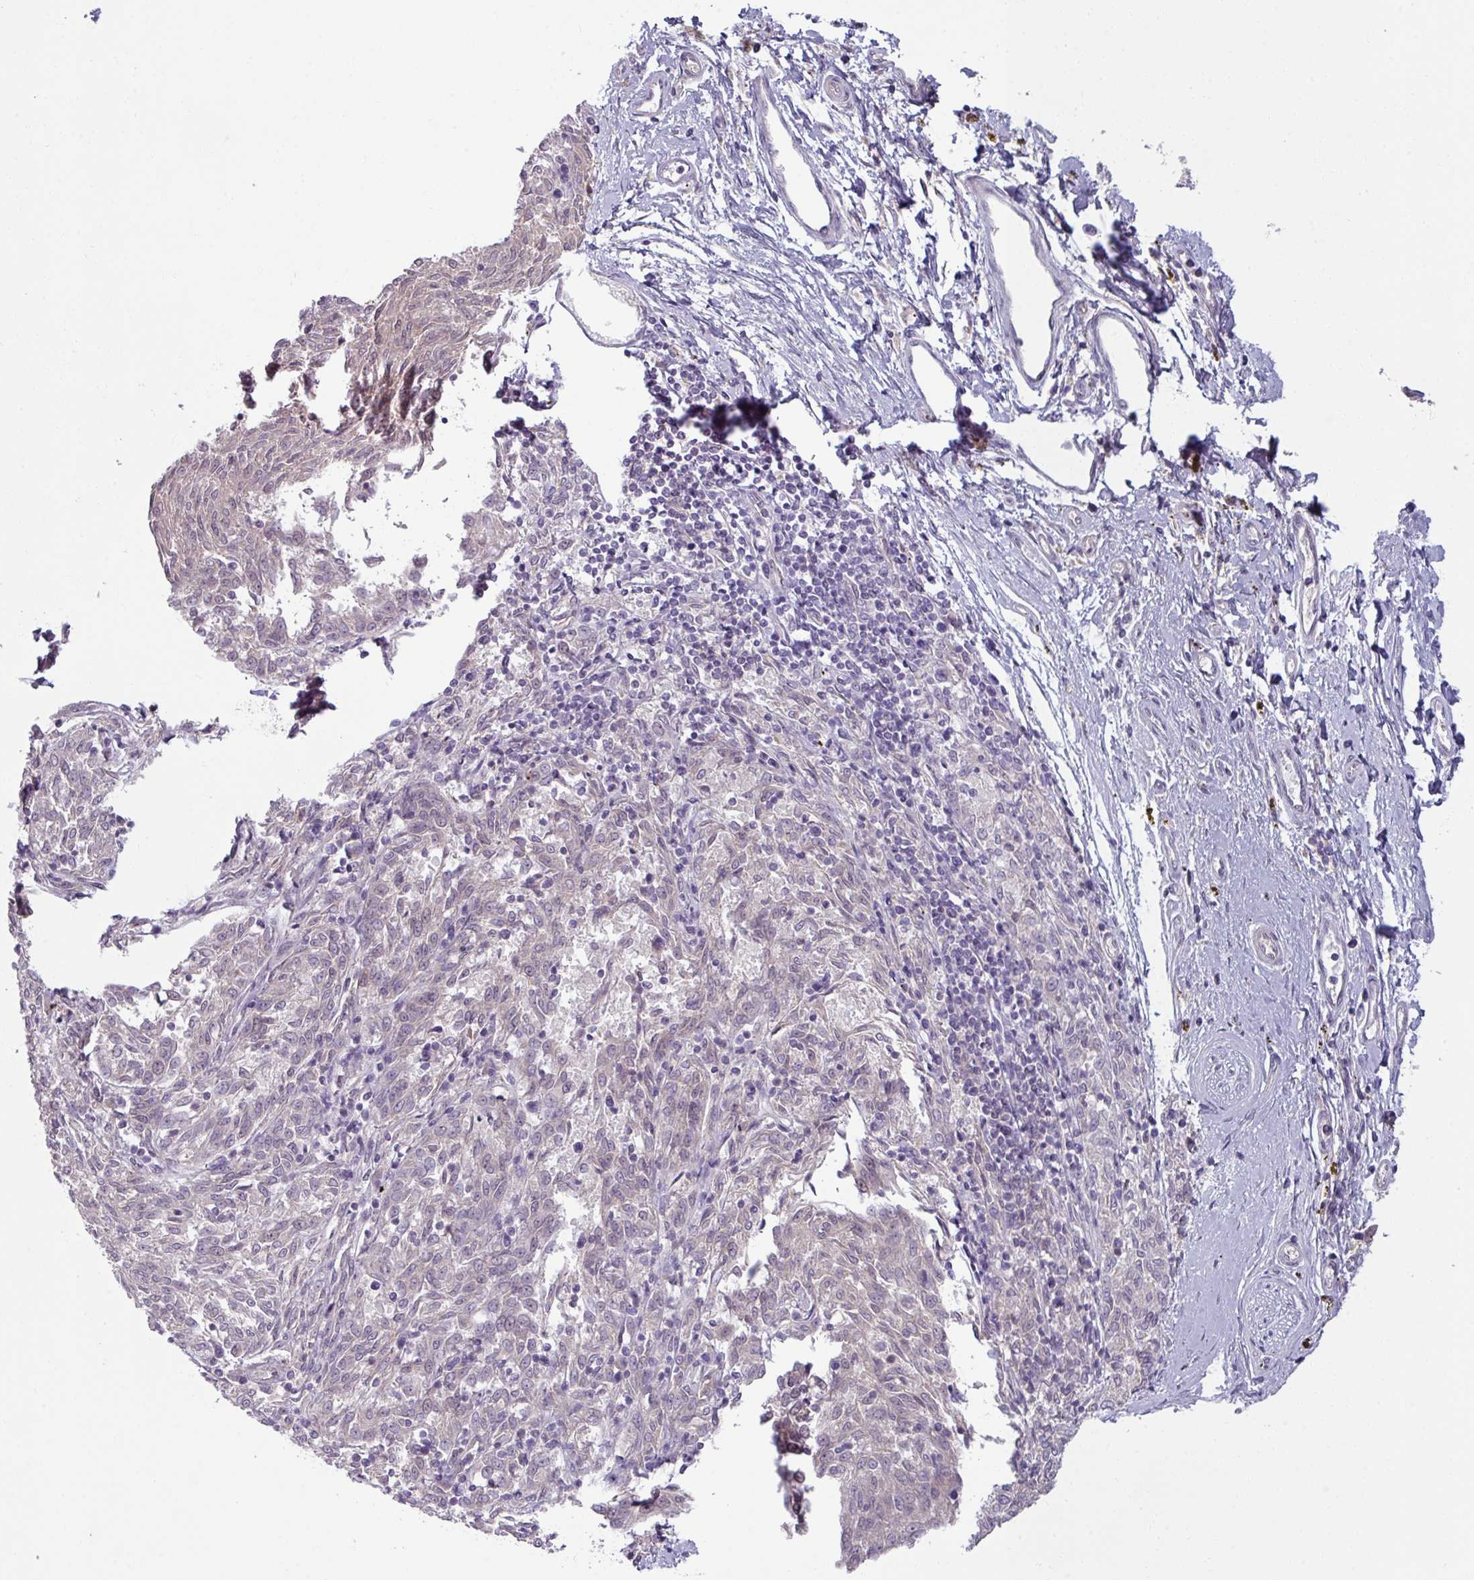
{"staining": {"intensity": "negative", "quantity": "none", "location": "none"}, "tissue": "melanoma", "cell_type": "Tumor cells", "image_type": "cancer", "snomed": [{"axis": "morphology", "description": "Malignant melanoma, NOS"}, {"axis": "topography", "description": "Skin"}], "caption": "There is no significant expression in tumor cells of melanoma. (Brightfield microscopy of DAB immunohistochemistry at high magnification).", "gene": "UVSSA", "patient": {"sex": "female", "age": 72}}